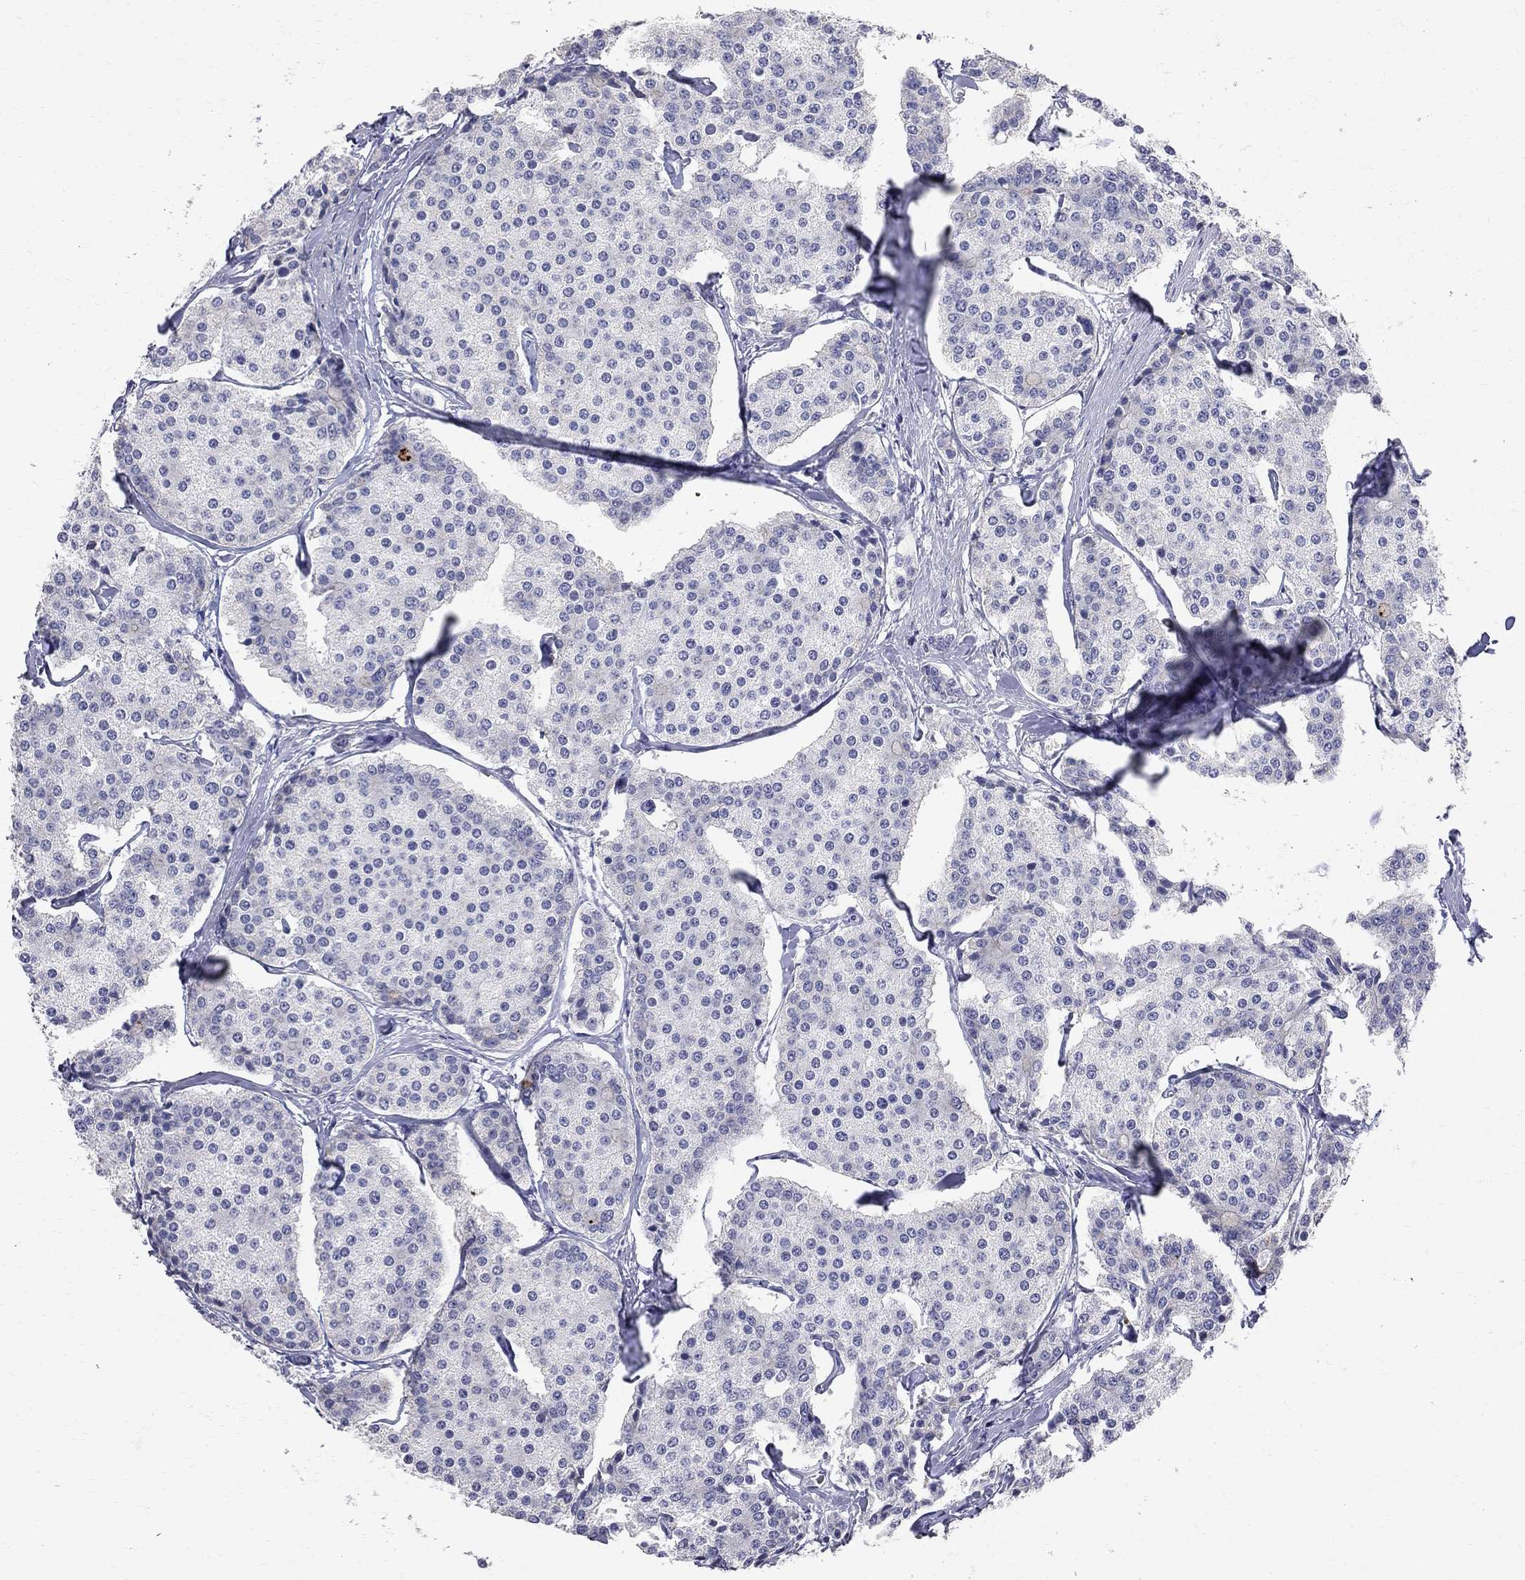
{"staining": {"intensity": "negative", "quantity": "none", "location": "none"}, "tissue": "carcinoid", "cell_type": "Tumor cells", "image_type": "cancer", "snomed": [{"axis": "morphology", "description": "Carcinoid, malignant, NOS"}, {"axis": "topography", "description": "Small intestine"}], "caption": "Image shows no significant protein expression in tumor cells of malignant carcinoid.", "gene": "ACSL1", "patient": {"sex": "female", "age": 65}}